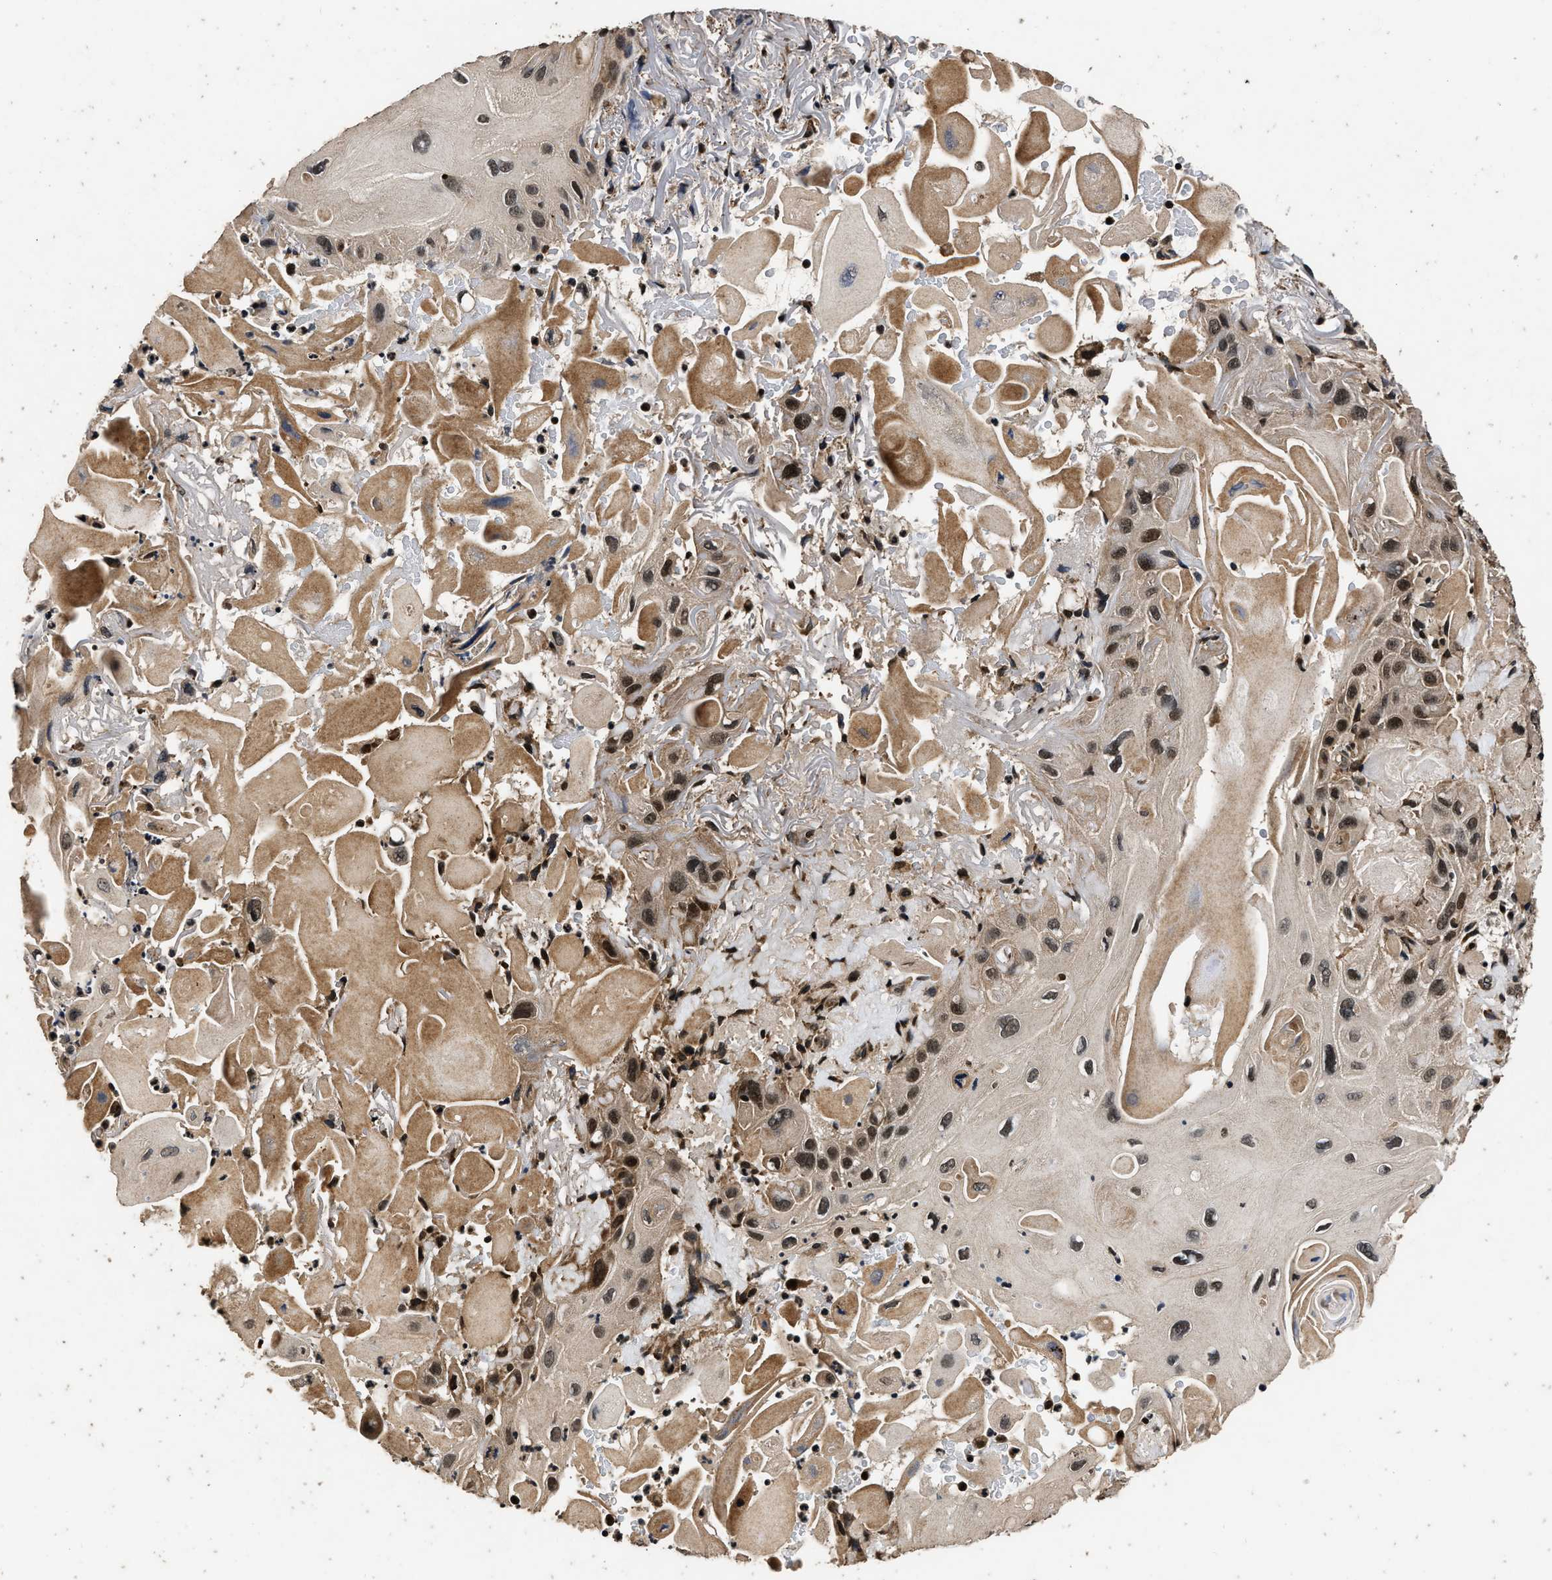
{"staining": {"intensity": "moderate", "quantity": ">75%", "location": "nuclear"}, "tissue": "skin cancer", "cell_type": "Tumor cells", "image_type": "cancer", "snomed": [{"axis": "morphology", "description": "Squamous cell carcinoma, NOS"}, {"axis": "topography", "description": "Skin"}], "caption": "Immunohistochemistry (IHC) photomicrograph of squamous cell carcinoma (skin) stained for a protein (brown), which reveals medium levels of moderate nuclear positivity in approximately >75% of tumor cells.", "gene": "CSTF1", "patient": {"sex": "female", "age": 77}}